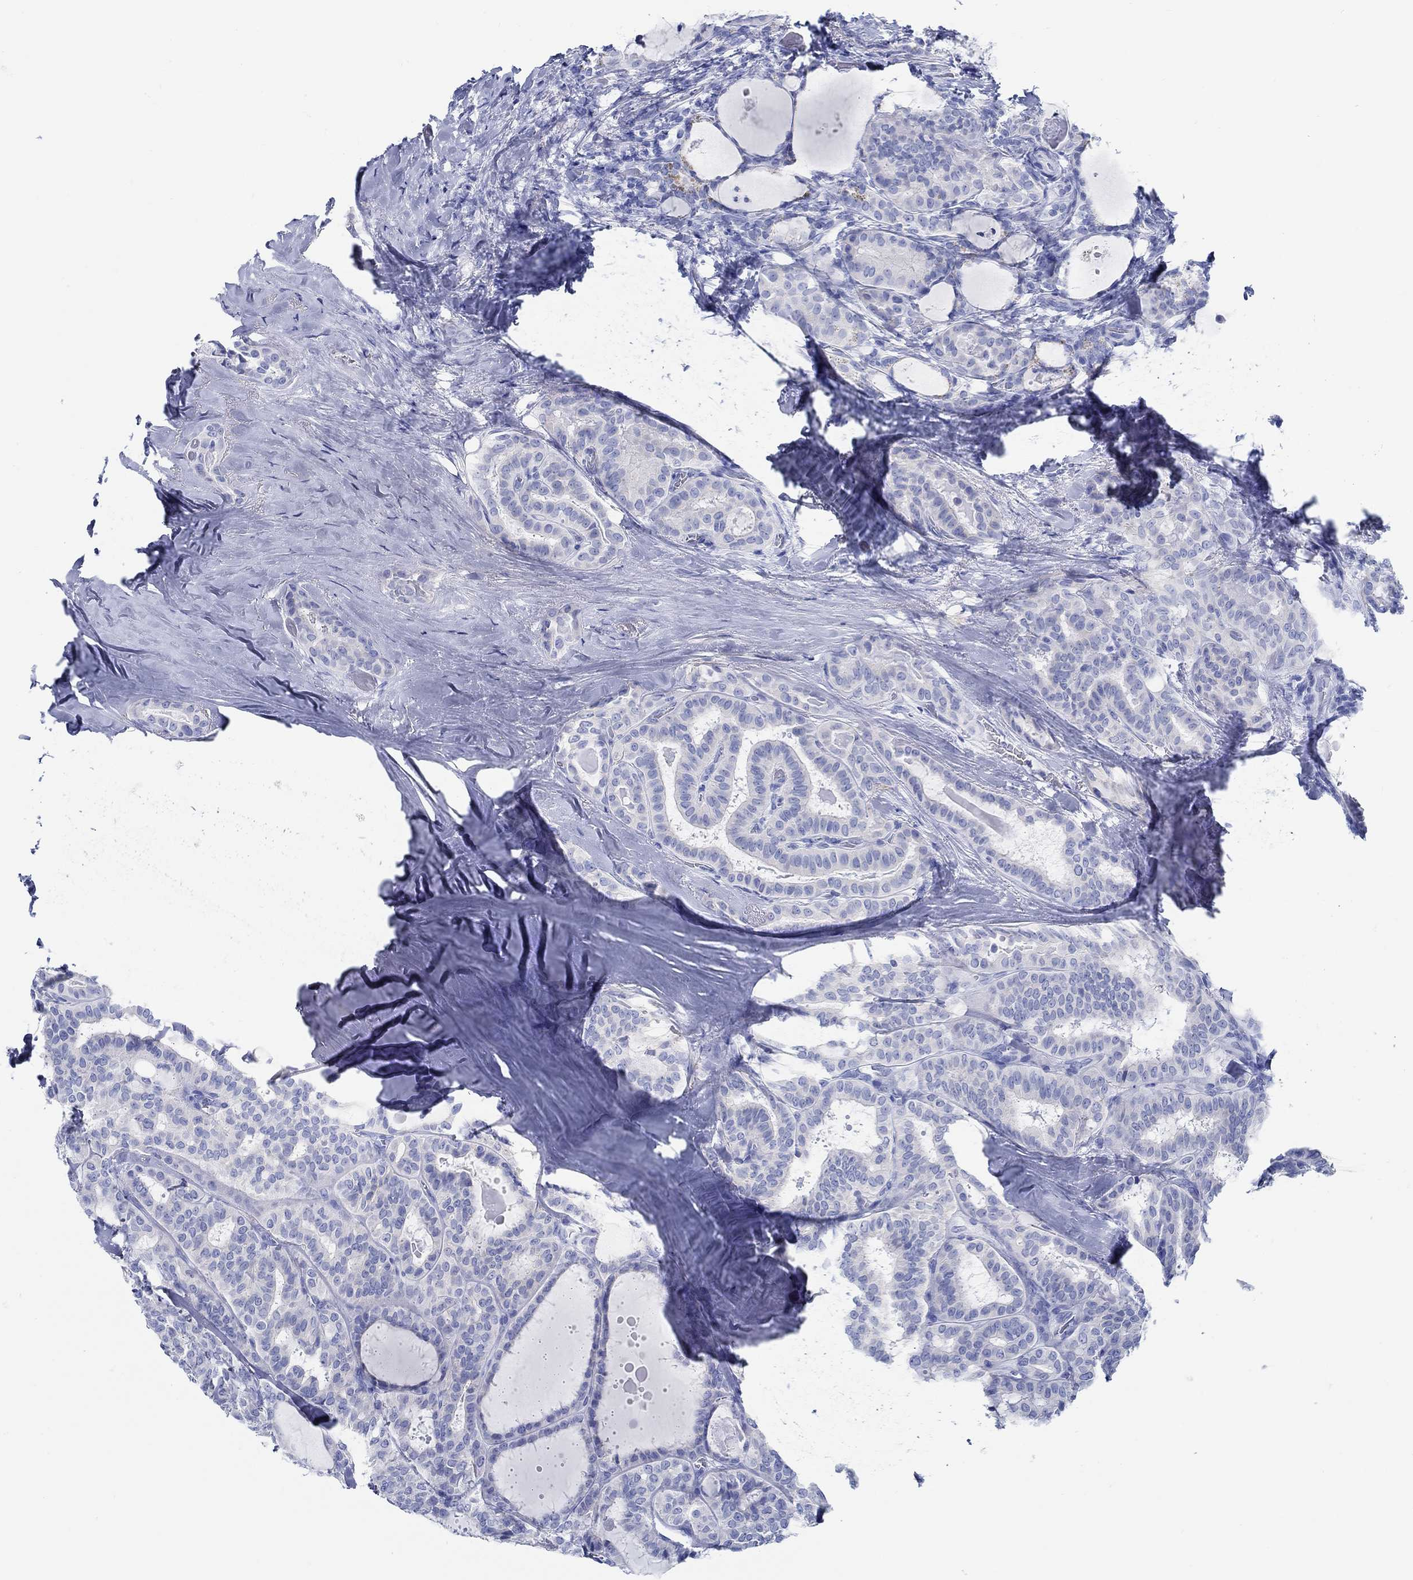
{"staining": {"intensity": "negative", "quantity": "none", "location": "none"}, "tissue": "thyroid cancer", "cell_type": "Tumor cells", "image_type": "cancer", "snomed": [{"axis": "morphology", "description": "Papillary adenocarcinoma, NOS"}, {"axis": "topography", "description": "Thyroid gland"}], "caption": "This is an immunohistochemistry (IHC) photomicrograph of human thyroid papillary adenocarcinoma. There is no staining in tumor cells.", "gene": "RD3L", "patient": {"sex": "female", "age": 39}}